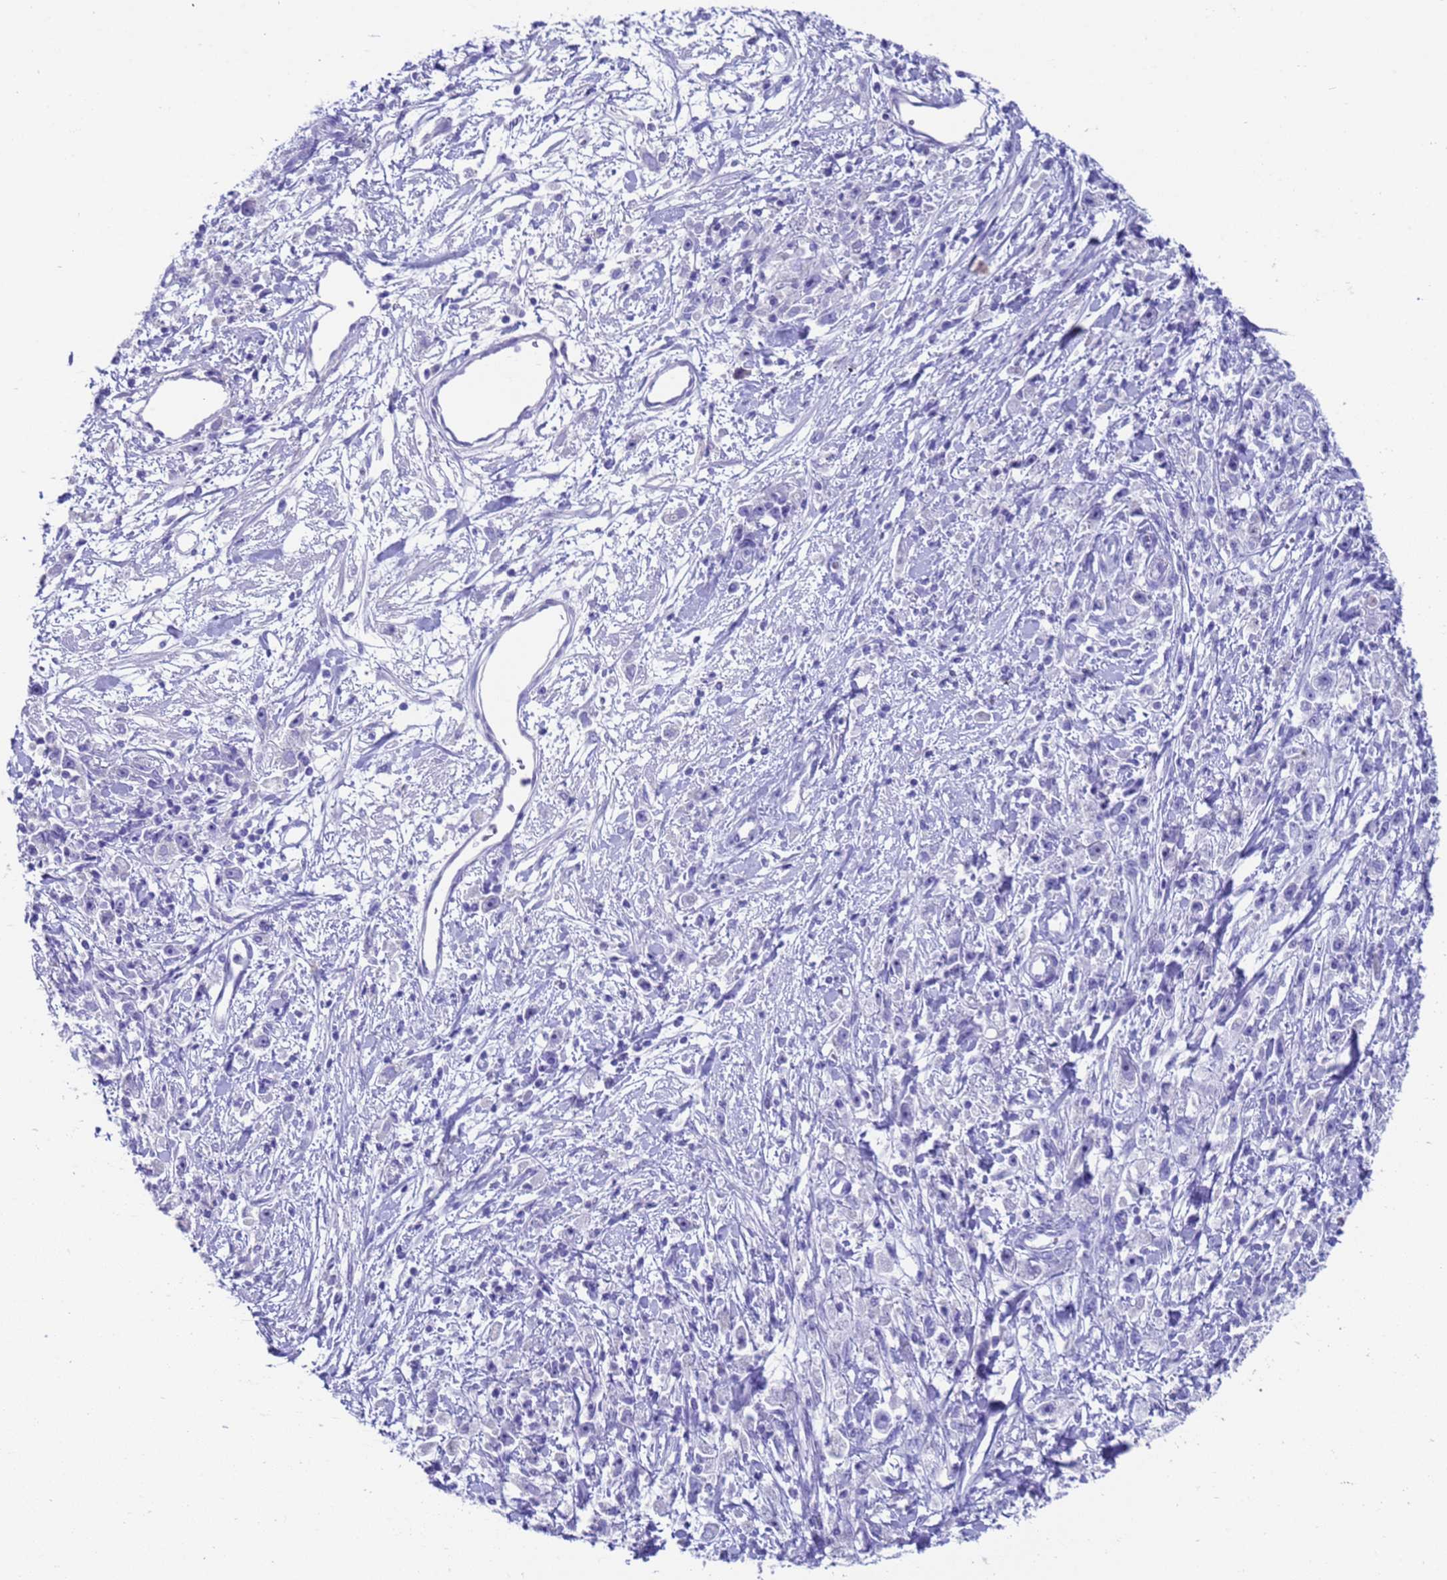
{"staining": {"intensity": "negative", "quantity": "none", "location": "none"}, "tissue": "stomach cancer", "cell_type": "Tumor cells", "image_type": "cancer", "snomed": [{"axis": "morphology", "description": "Adenocarcinoma, NOS"}, {"axis": "topography", "description": "Stomach"}], "caption": "The histopathology image shows no significant staining in tumor cells of stomach cancer. (DAB (3,3'-diaminobenzidine) immunohistochemistry with hematoxylin counter stain).", "gene": "CKM", "patient": {"sex": "female", "age": 59}}